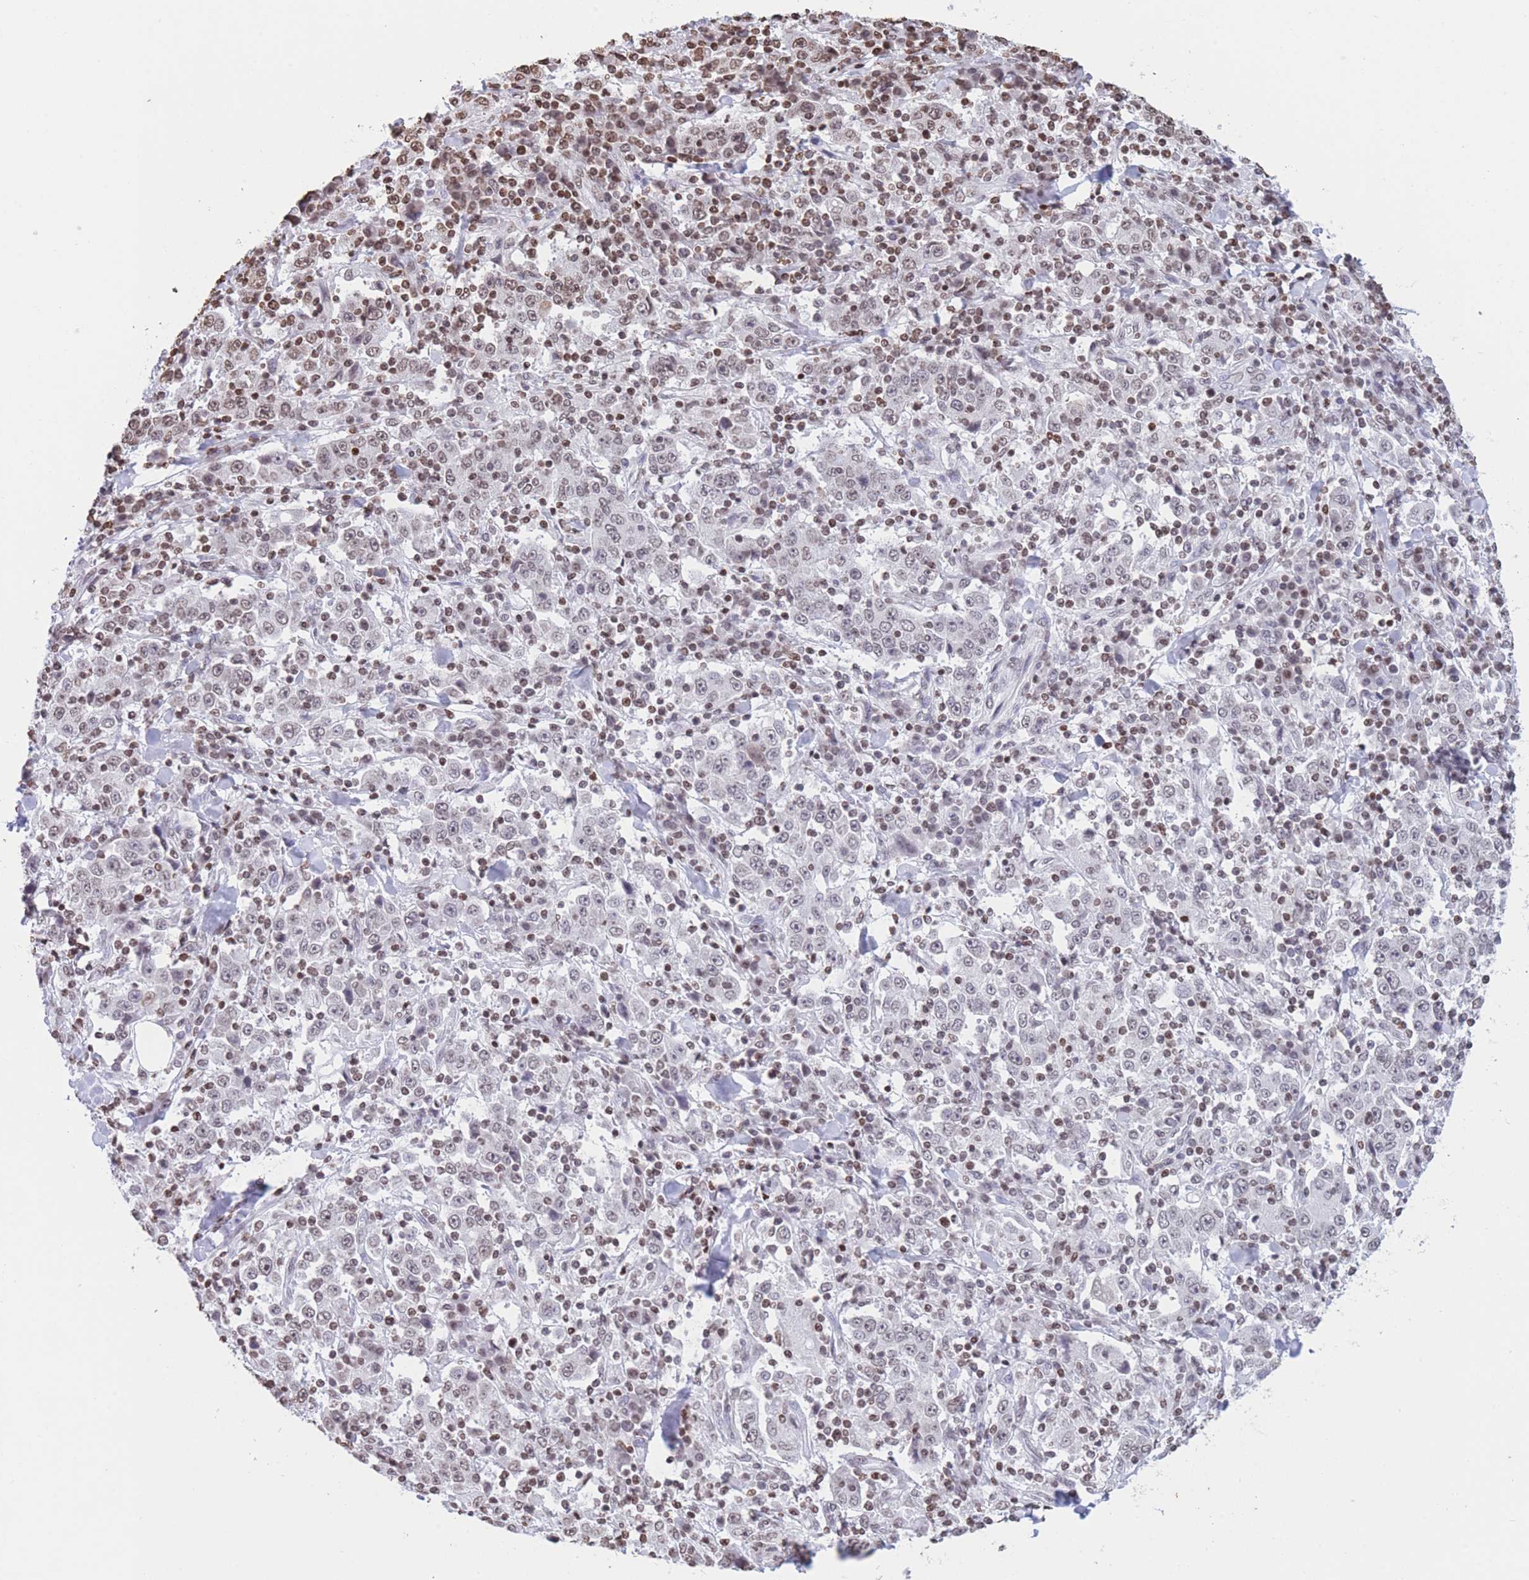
{"staining": {"intensity": "weak", "quantity": ">75%", "location": "nuclear"}, "tissue": "stomach cancer", "cell_type": "Tumor cells", "image_type": "cancer", "snomed": [{"axis": "morphology", "description": "Normal tissue, NOS"}, {"axis": "morphology", "description": "Adenocarcinoma, NOS"}, {"axis": "topography", "description": "Stomach, upper"}, {"axis": "topography", "description": "Stomach"}], "caption": "Tumor cells reveal low levels of weak nuclear positivity in about >75% of cells in stomach cancer.", "gene": "H2BC11", "patient": {"sex": "male", "age": 59}}